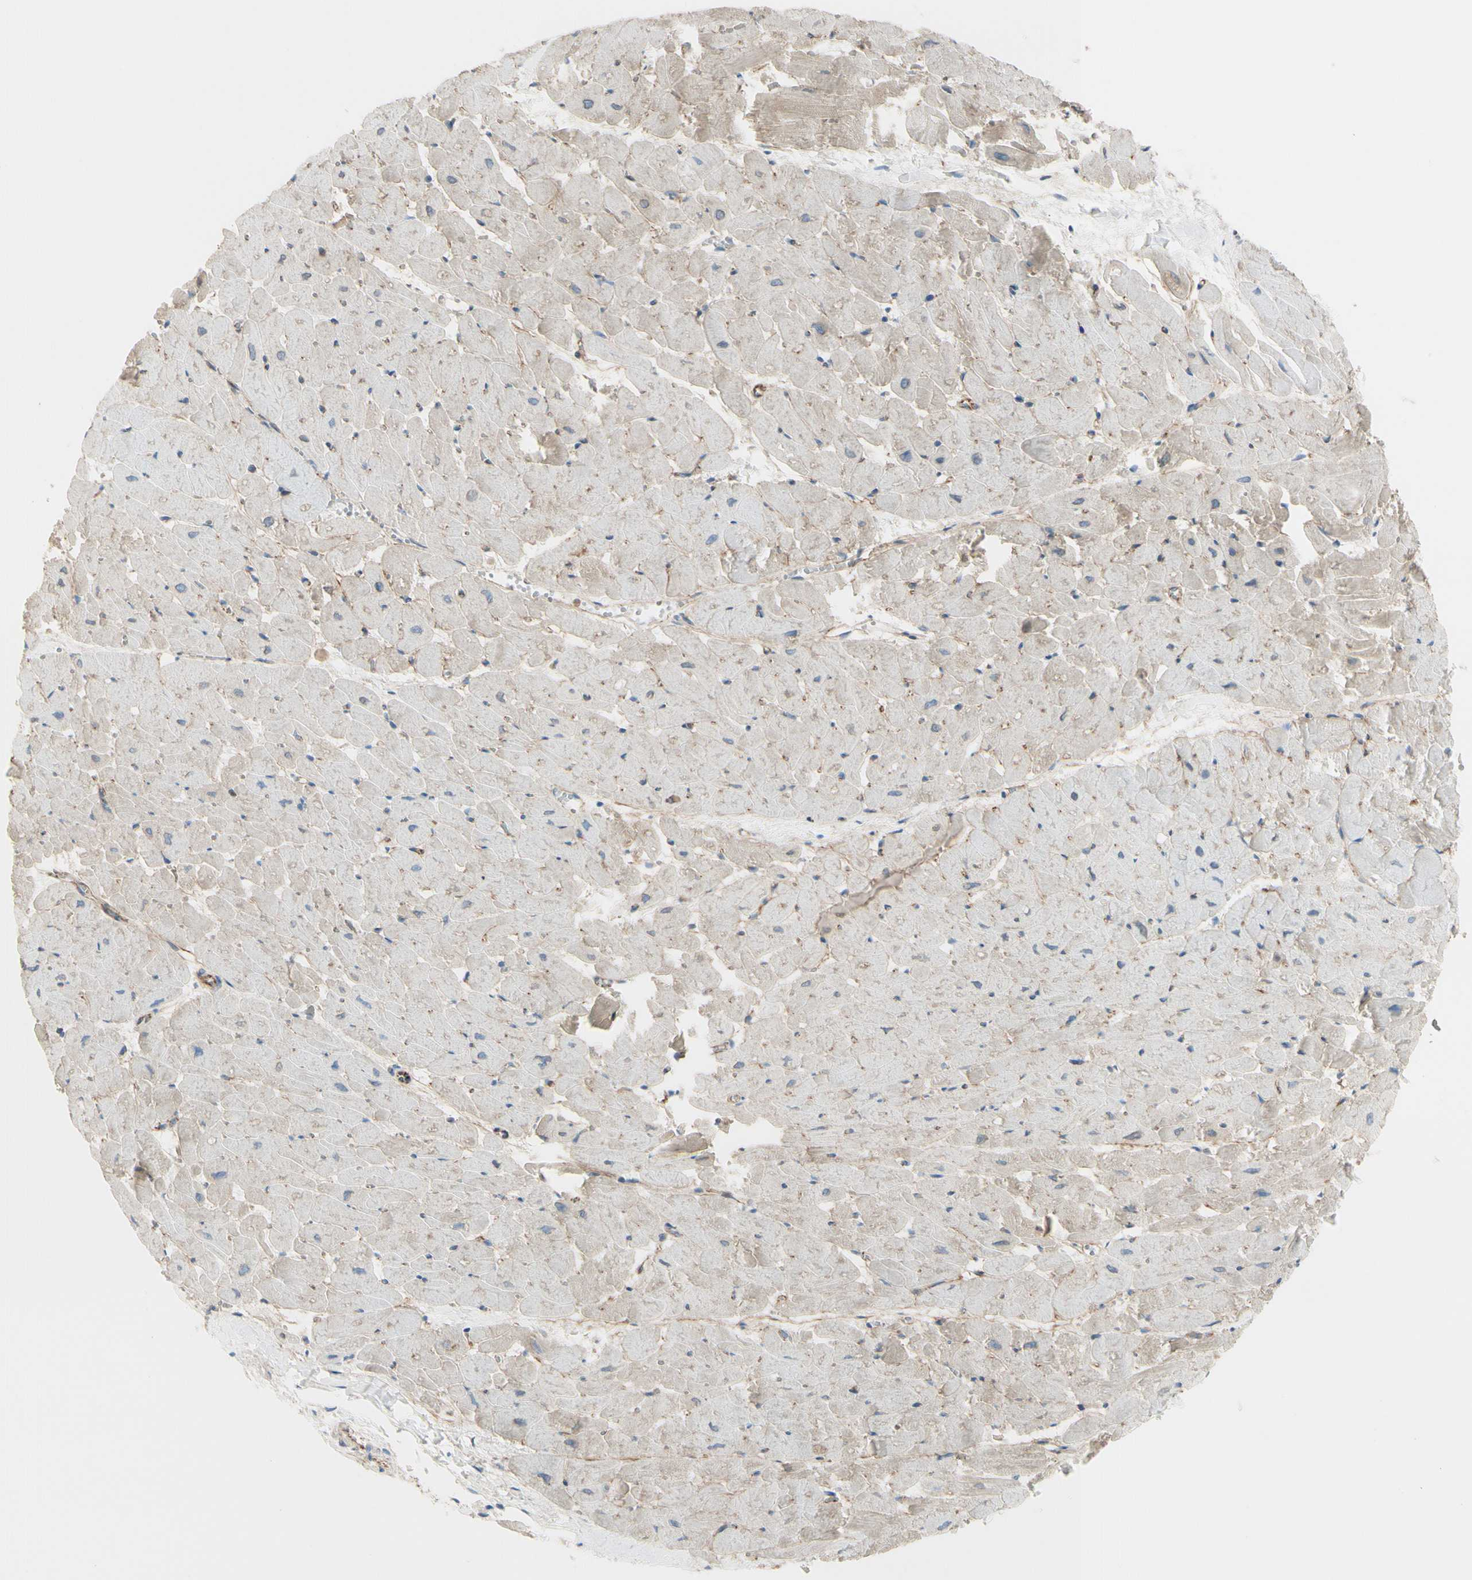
{"staining": {"intensity": "weak", "quantity": "25%-75%", "location": "cytoplasmic/membranous"}, "tissue": "heart muscle", "cell_type": "Cardiomyocytes", "image_type": "normal", "snomed": [{"axis": "morphology", "description": "Normal tissue, NOS"}, {"axis": "topography", "description": "Heart"}], "caption": "This is an image of IHC staining of benign heart muscle, which shows weak expression in the cytoplasmic/membranous of cardiomyocytes.", "gene": "TJP1", "patient": {"sex": "female", "age": 19}}